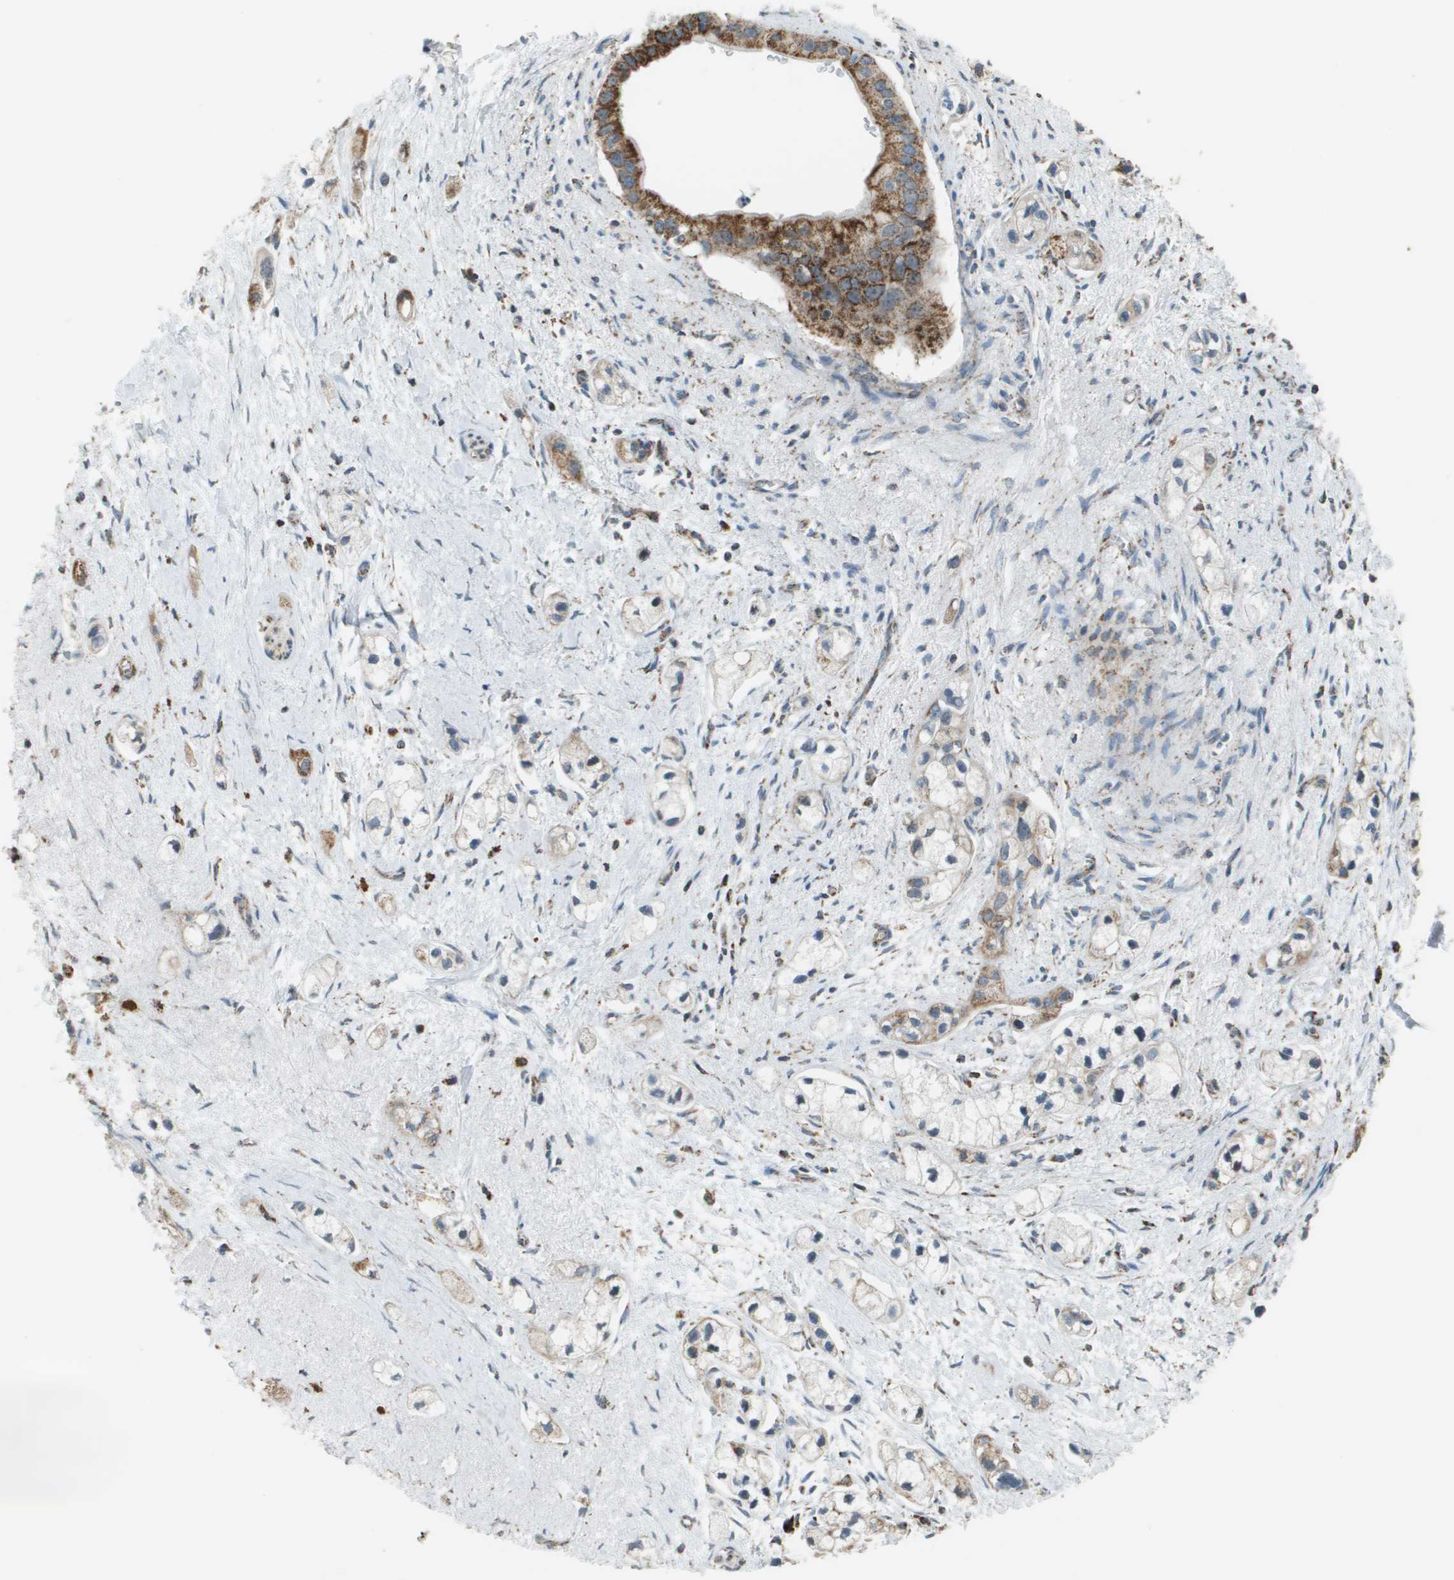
{"staining": {"intensity": "moderate", "quantity": ">75%", "location": "cytoplasmic/membranous"}, "tissue": "pancreatic cancer", "cell_type": "Tumor cells", "image_type": "cancer", "snomed": [{"axis": "morphology", "description": "Adenocarcinoma, NOS"}, {"axis": "topography", "description": "Pancreas"}], "caption": "A brown stain labels moderate cytoplasmic/membranous positivity of a protein in pancreatic cancer (adenocarcinoma) tumor cells.", "gene": "FH", "patient": {"sex": "male", "age": 74}}